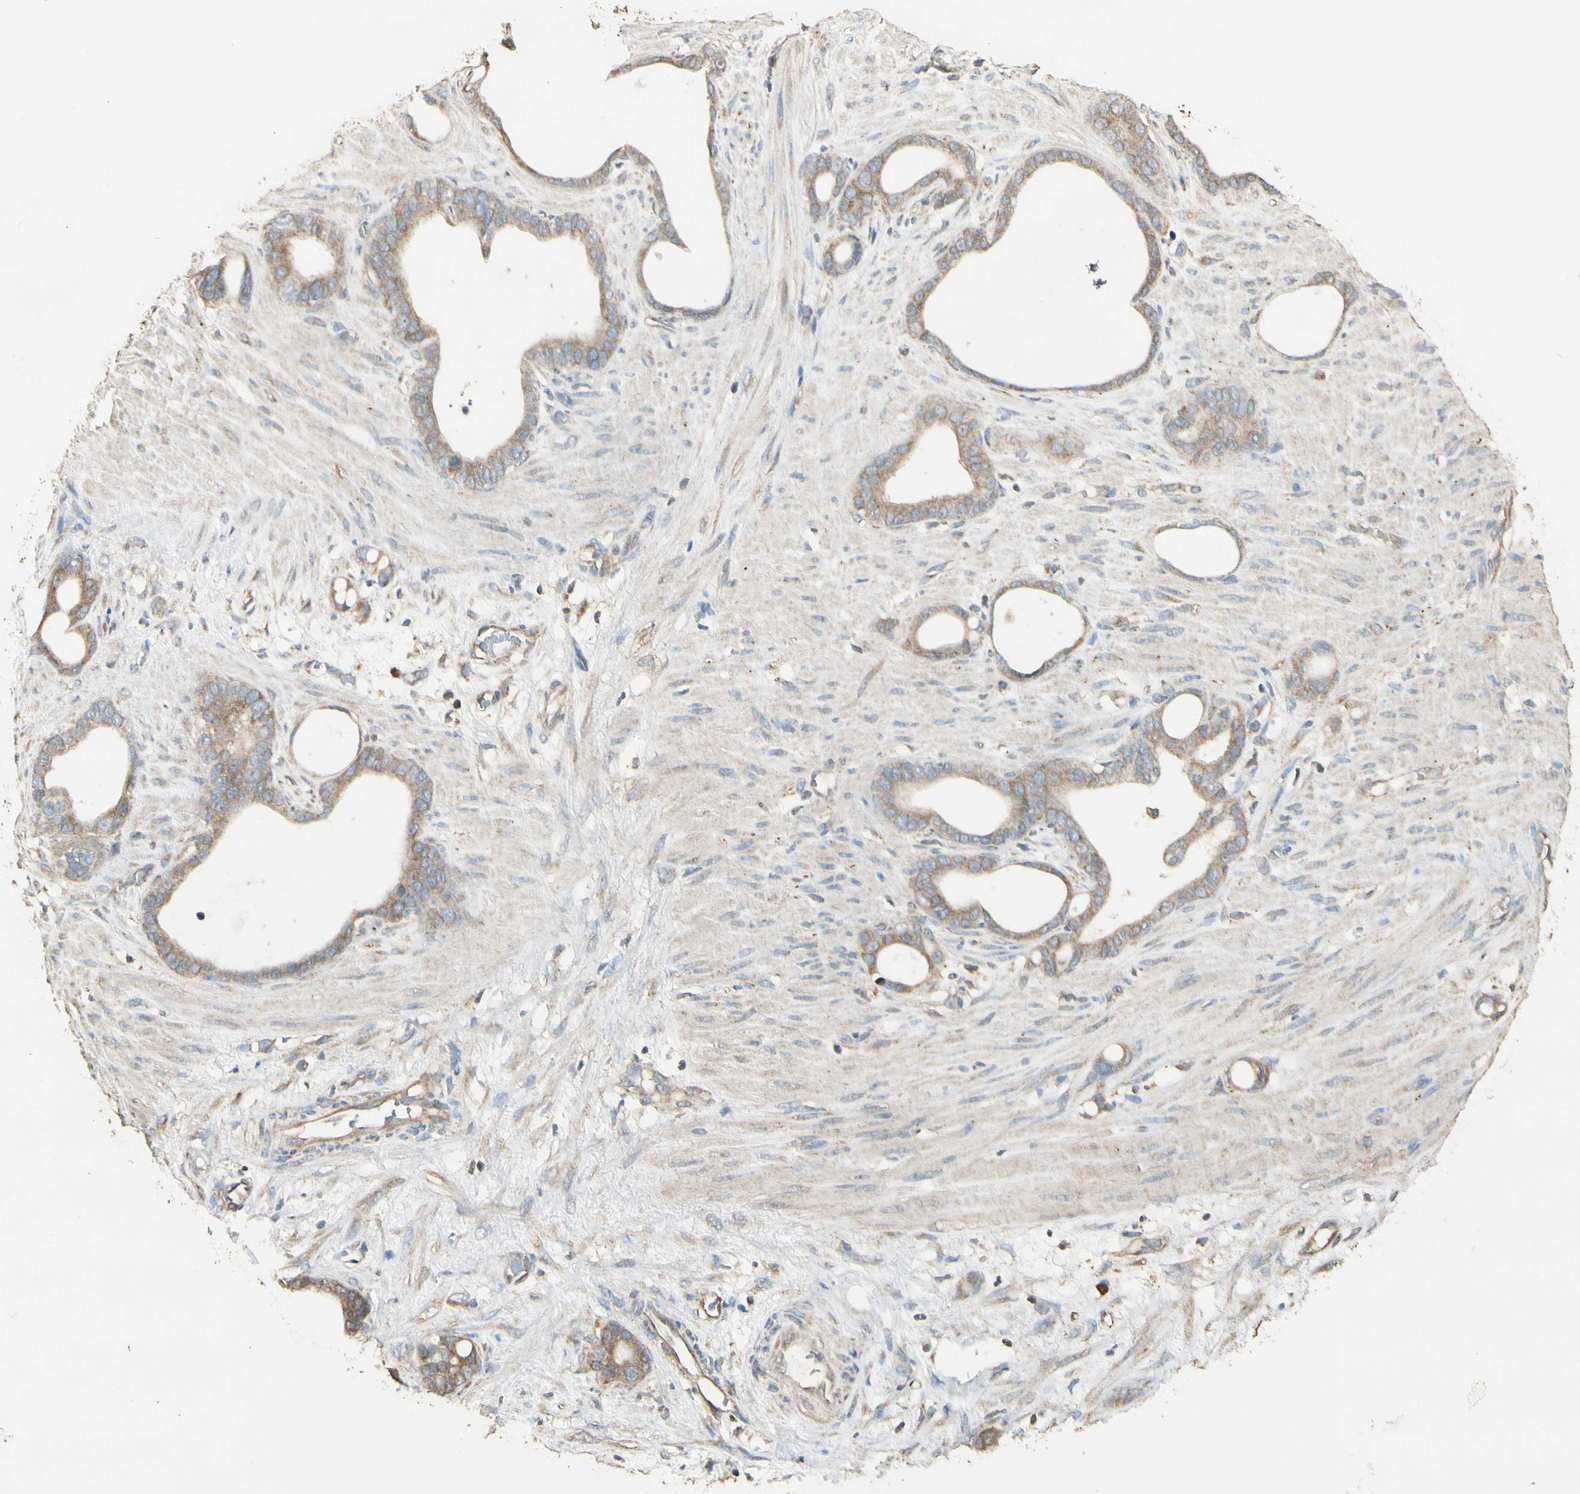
{"staining": {"intensity": "moderate", "quantity": ">75%", "location": "cytoplasmic/membranous"}, "tissue": "stomach cancer", "cell_type": "Tumor cells", "image_type": "cancer", "snomed": [{"axis": "morphology", "description": "Adenocarcinoma, NOS"}, {"axis": "topography", "description": "Stomach"}], "caption": "Stomach adenocarcinoma stained for a protein displays moderate cytoplasmic/membranous positivity in tumor cells.", "gene": "STX18", "patient": {"sex": "female", "age": 75}}